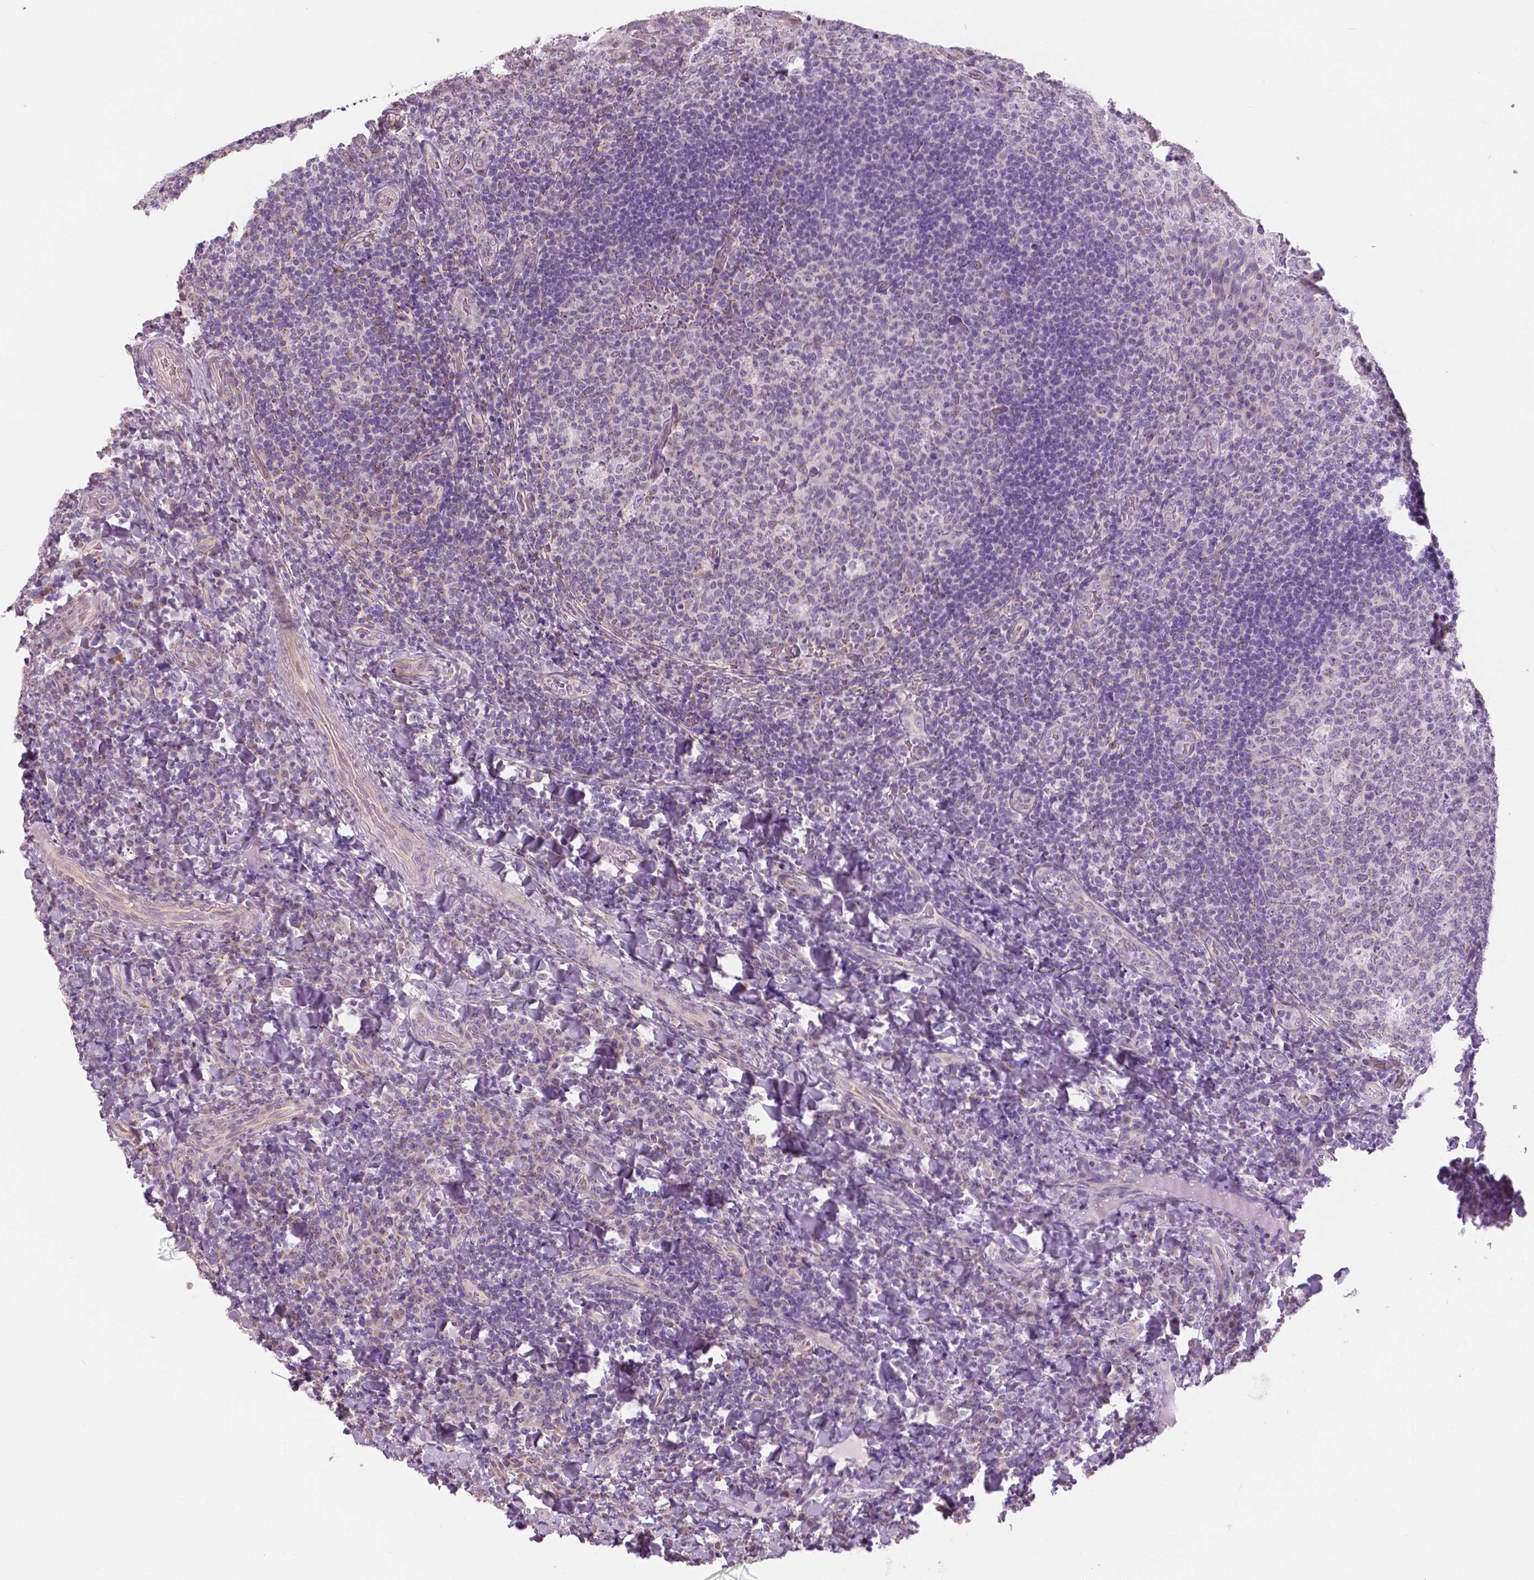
{"staining": {"intensity": "negative", "quantity": "none", "location": "none"}, "tissue": "tonsil", "cell_type": "Germinal center cells", "image_type": "normal", "snomed": [{"axis": "morphology", "description": "Normal tissue, NOS"}, {"axis": "topography", "description": "Tonsil"}], "caption": "Image shows no protein staining in germinal center cells of unremarkable tonsil.", "gene": "SLC24A1", "patient": {"sex": "male", "age": 17}}